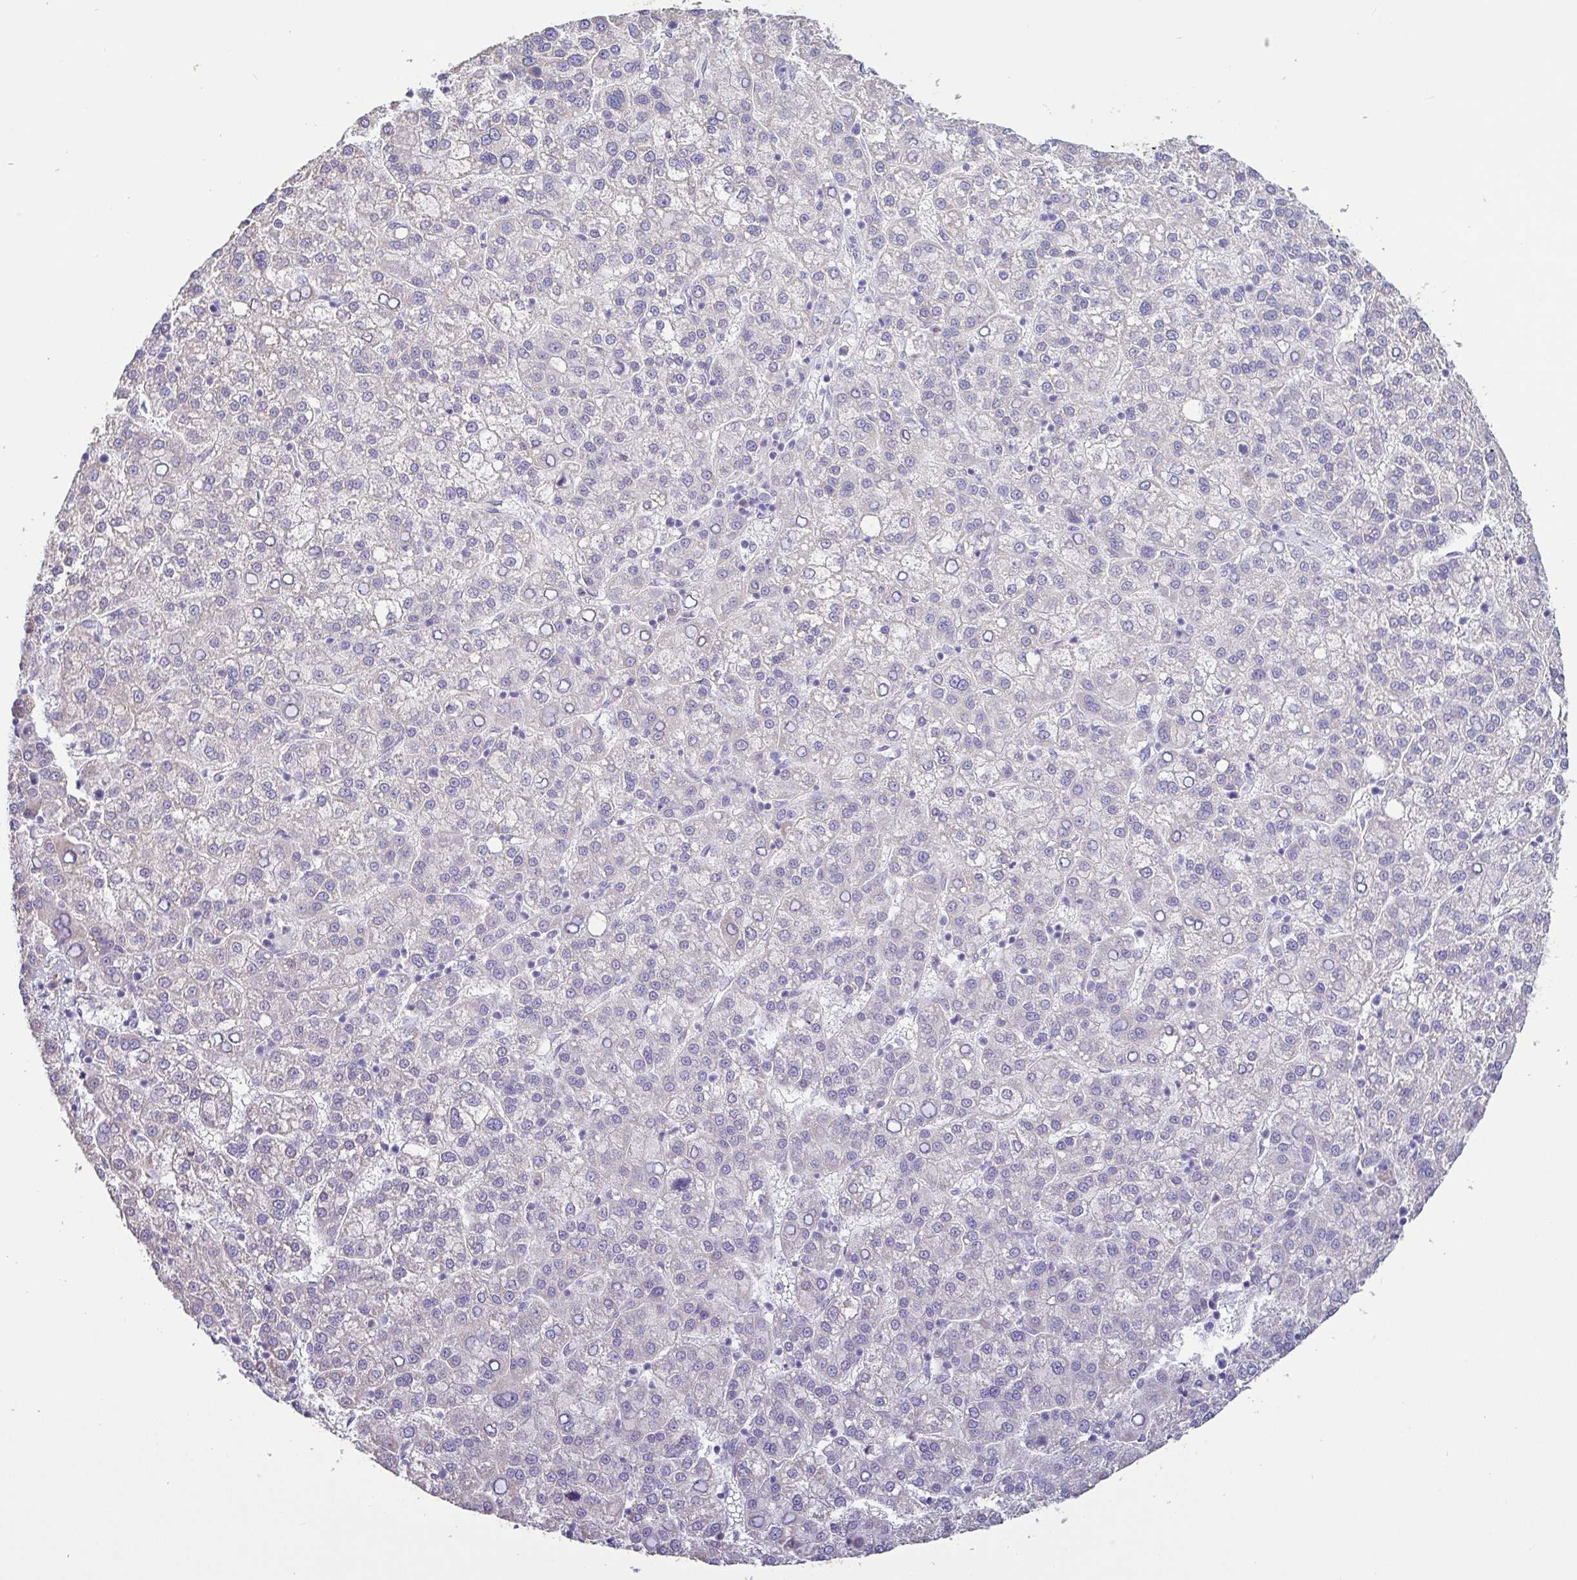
{"staining": {"intensity": "negative", "quantity": "none", "location": "none"}, "tissue": "liver cancer", "cell_type": "Tumor cells", "image_type": "cancer", "snomed": [{"axis": "morphology", "description": "Carcinoma, Hepatocellular, NOS"}, {"axis": "topography", "description": "Liver"}], "caption": "Immunohistochemistry (IHC) micrograph of liver hepatocellular carcinoma stained for a protein (brown), which reveals no positivity in tumor cells.", "gene": "PYGM", "patient": {"sex": "female", "age": 58}}